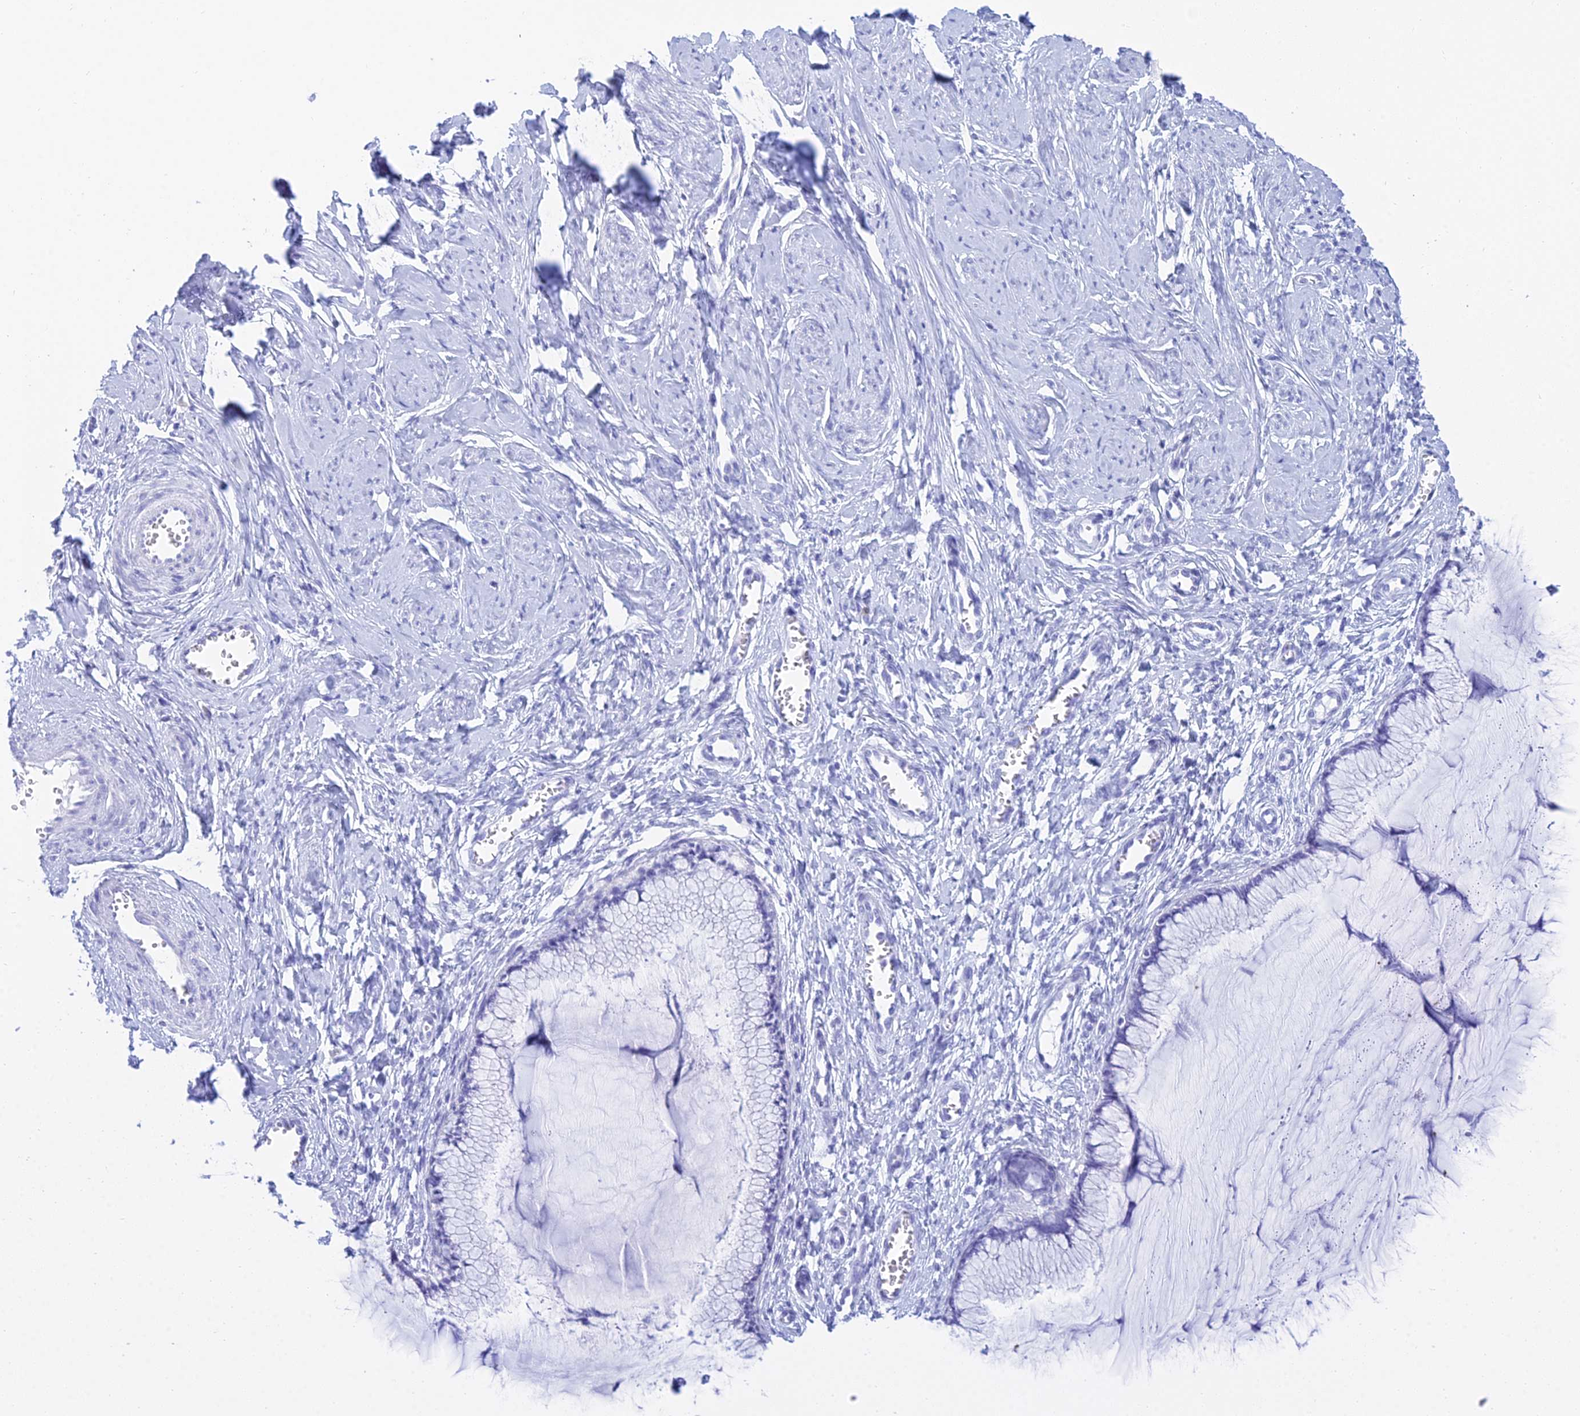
{"staining": {"intensity": "negative", "quantity": "none", "location": "none"}, "tissue": "cervix", "cell_type": "Glandular cells", "image_type": "normal", "snomed": [{"axis": "morphology", "description": "Normal tissue, NOS"}, {"axis": "morphology", "description": "Adenocarcinoma, NOS"}, {"axis": "topography", "description": "Cervix"}], "caption": "Glandular cells are negative for brown protein staining in normal cervix. (DAB immunohistochemistry visualized using brightfield microscopy, high magnification).", "gene": "PATE4", "patient": {"sex": "female", "age": 29}}